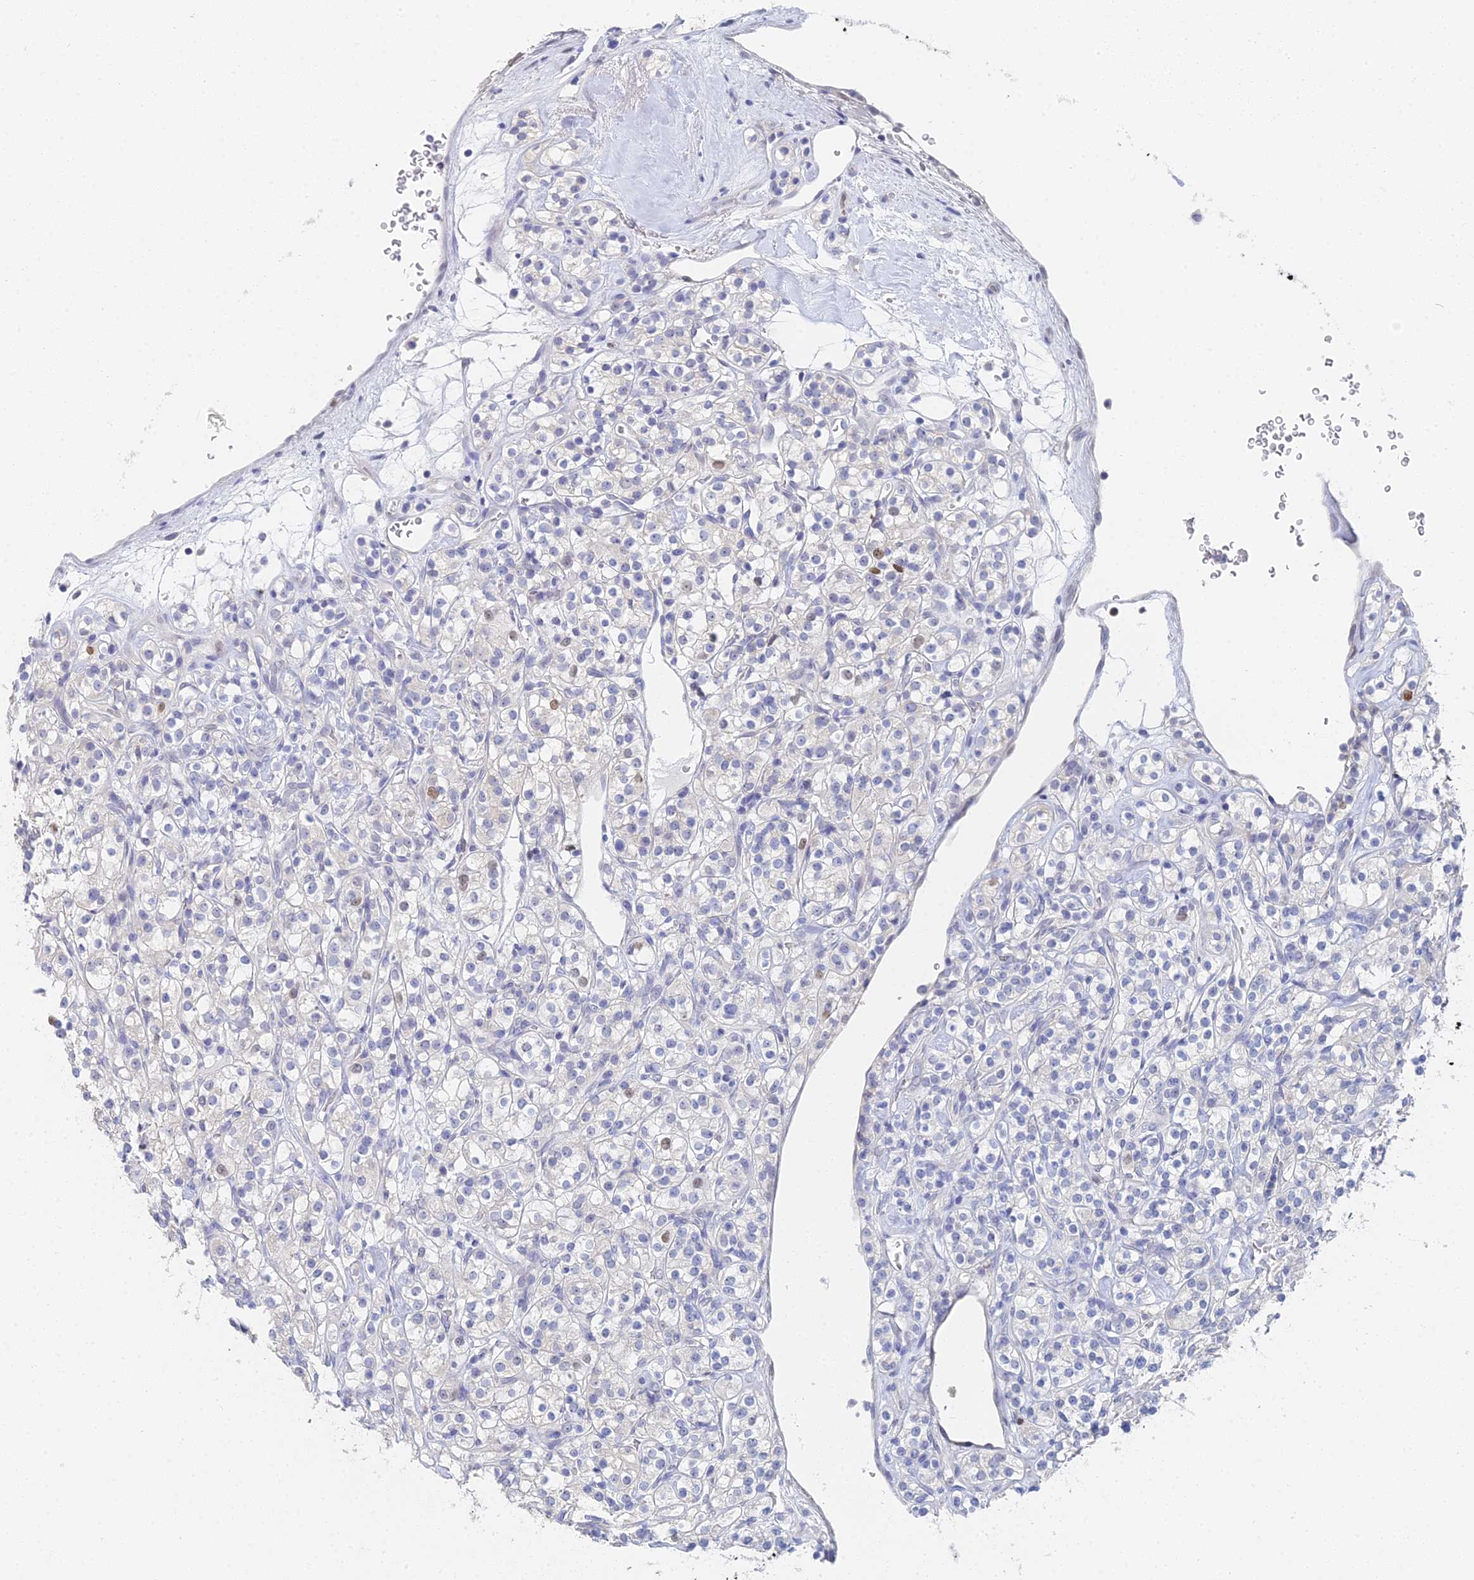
{"staining": {"intensity": "negative", "quantity": "none", "location": "none"}, "tissue": "renal cancer", "cell_type": "Tumor cells", "image_type": "cancer", "snomed": [{"axis": "morphology", "description": "Adenocarcinoma, NOS"}, {"axis": "topography", "description": "Kidney"}], "caption": "The photomicrograph reveals no staining of tumor cells in renal adenocarcinoma.", "gene": "MCM2", "patient": {"sex": "male", "age": 77}}